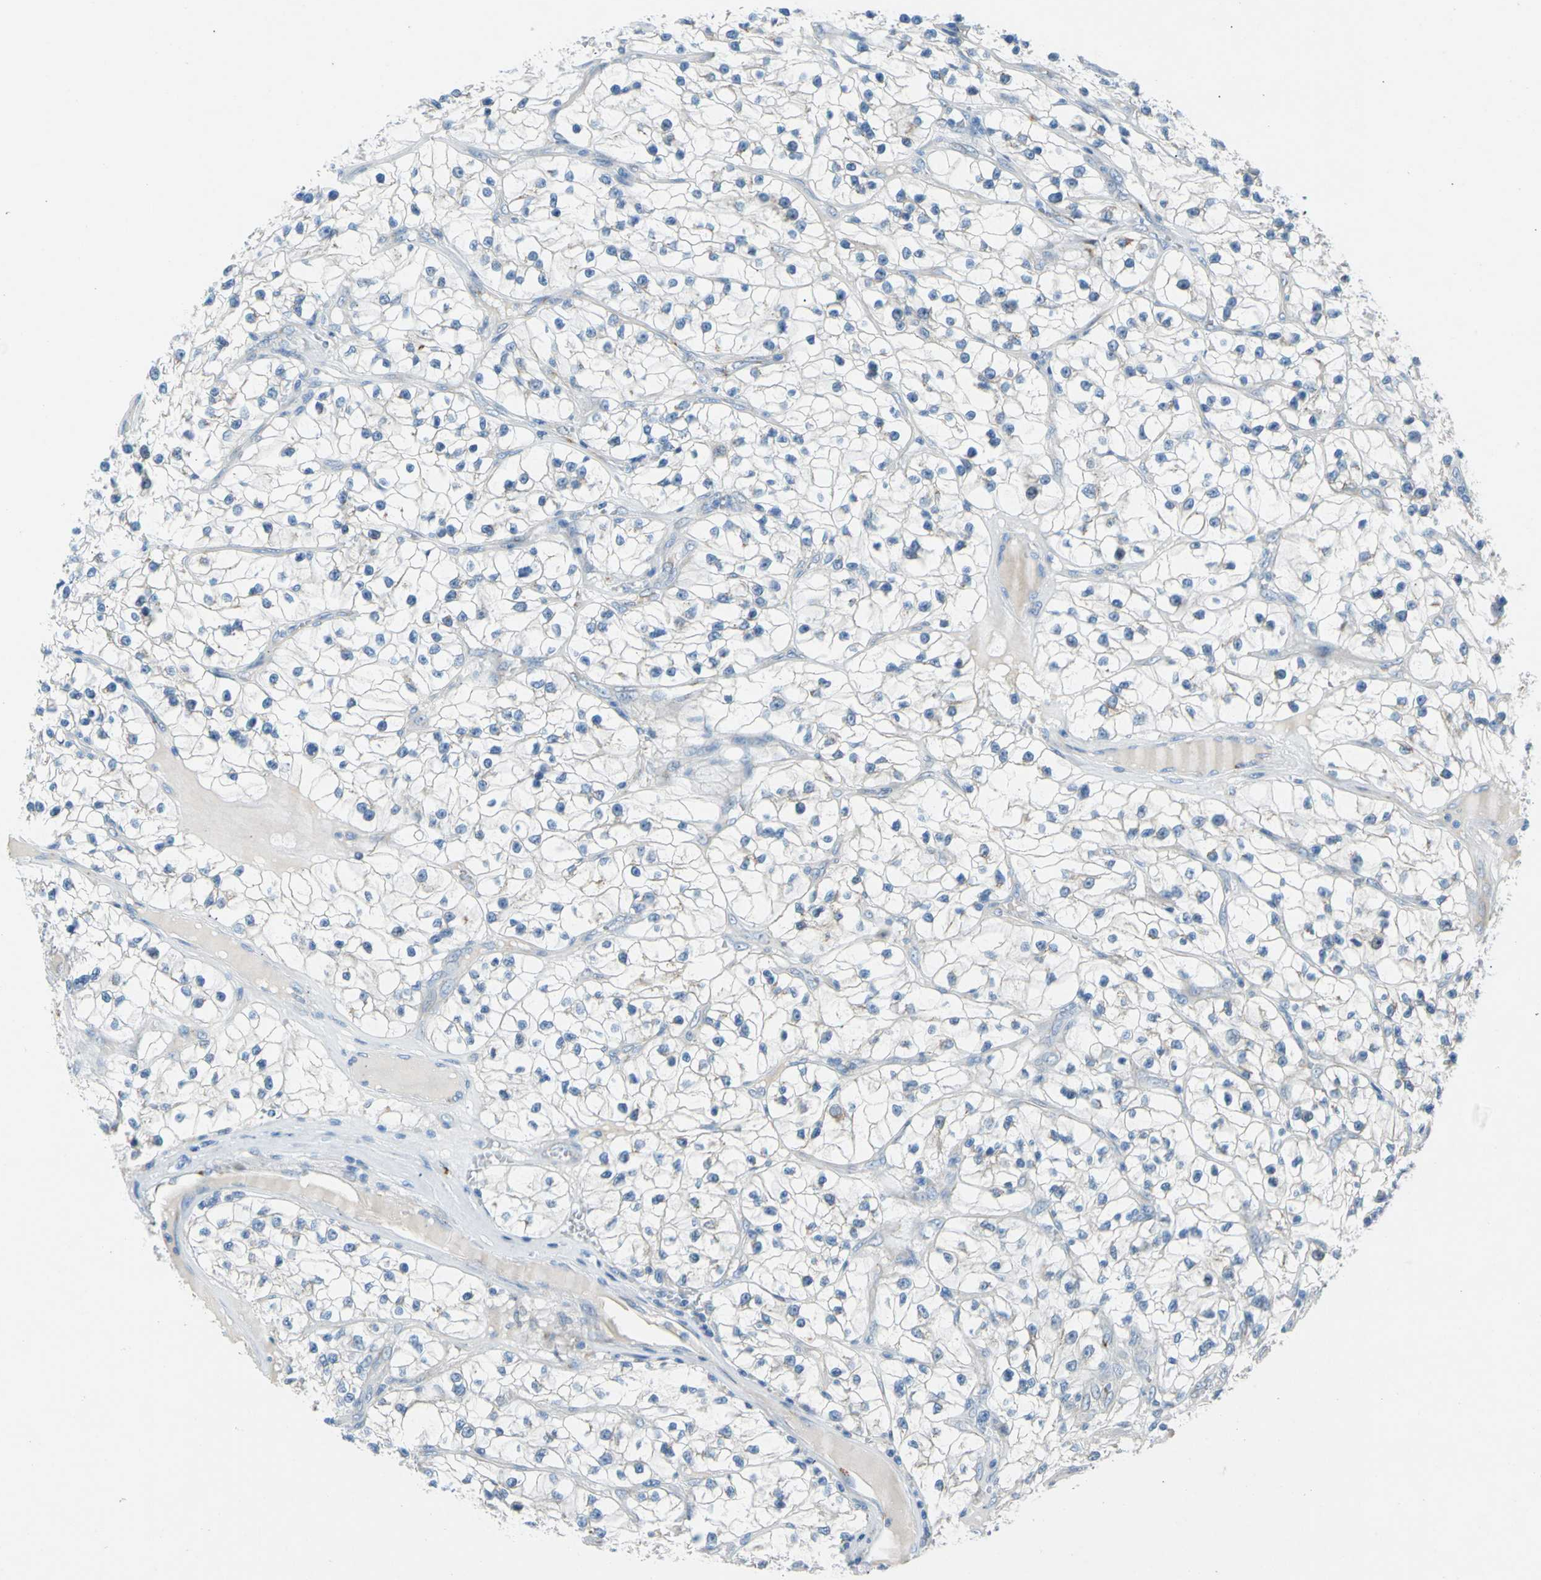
{"staining": {"intensity": "negative", "quantity": "none", "location": "none"}, "tissue": "renal cancer", "cell_type": "Tumor cells", "image_type": "cancer", "snomed": [{"axis": "morphology", "description": "Adenocarcinoma, NOS"}, {"axis": "topography", "description": "Kidney"}], "caption": "The histopathology image demonstrates no staining of tumor cells in renal cancer. (IHC, brightfield microscopy, high magnification).", "gene": "GASK1B", "patient": {"sex": "female", "age": 57}}